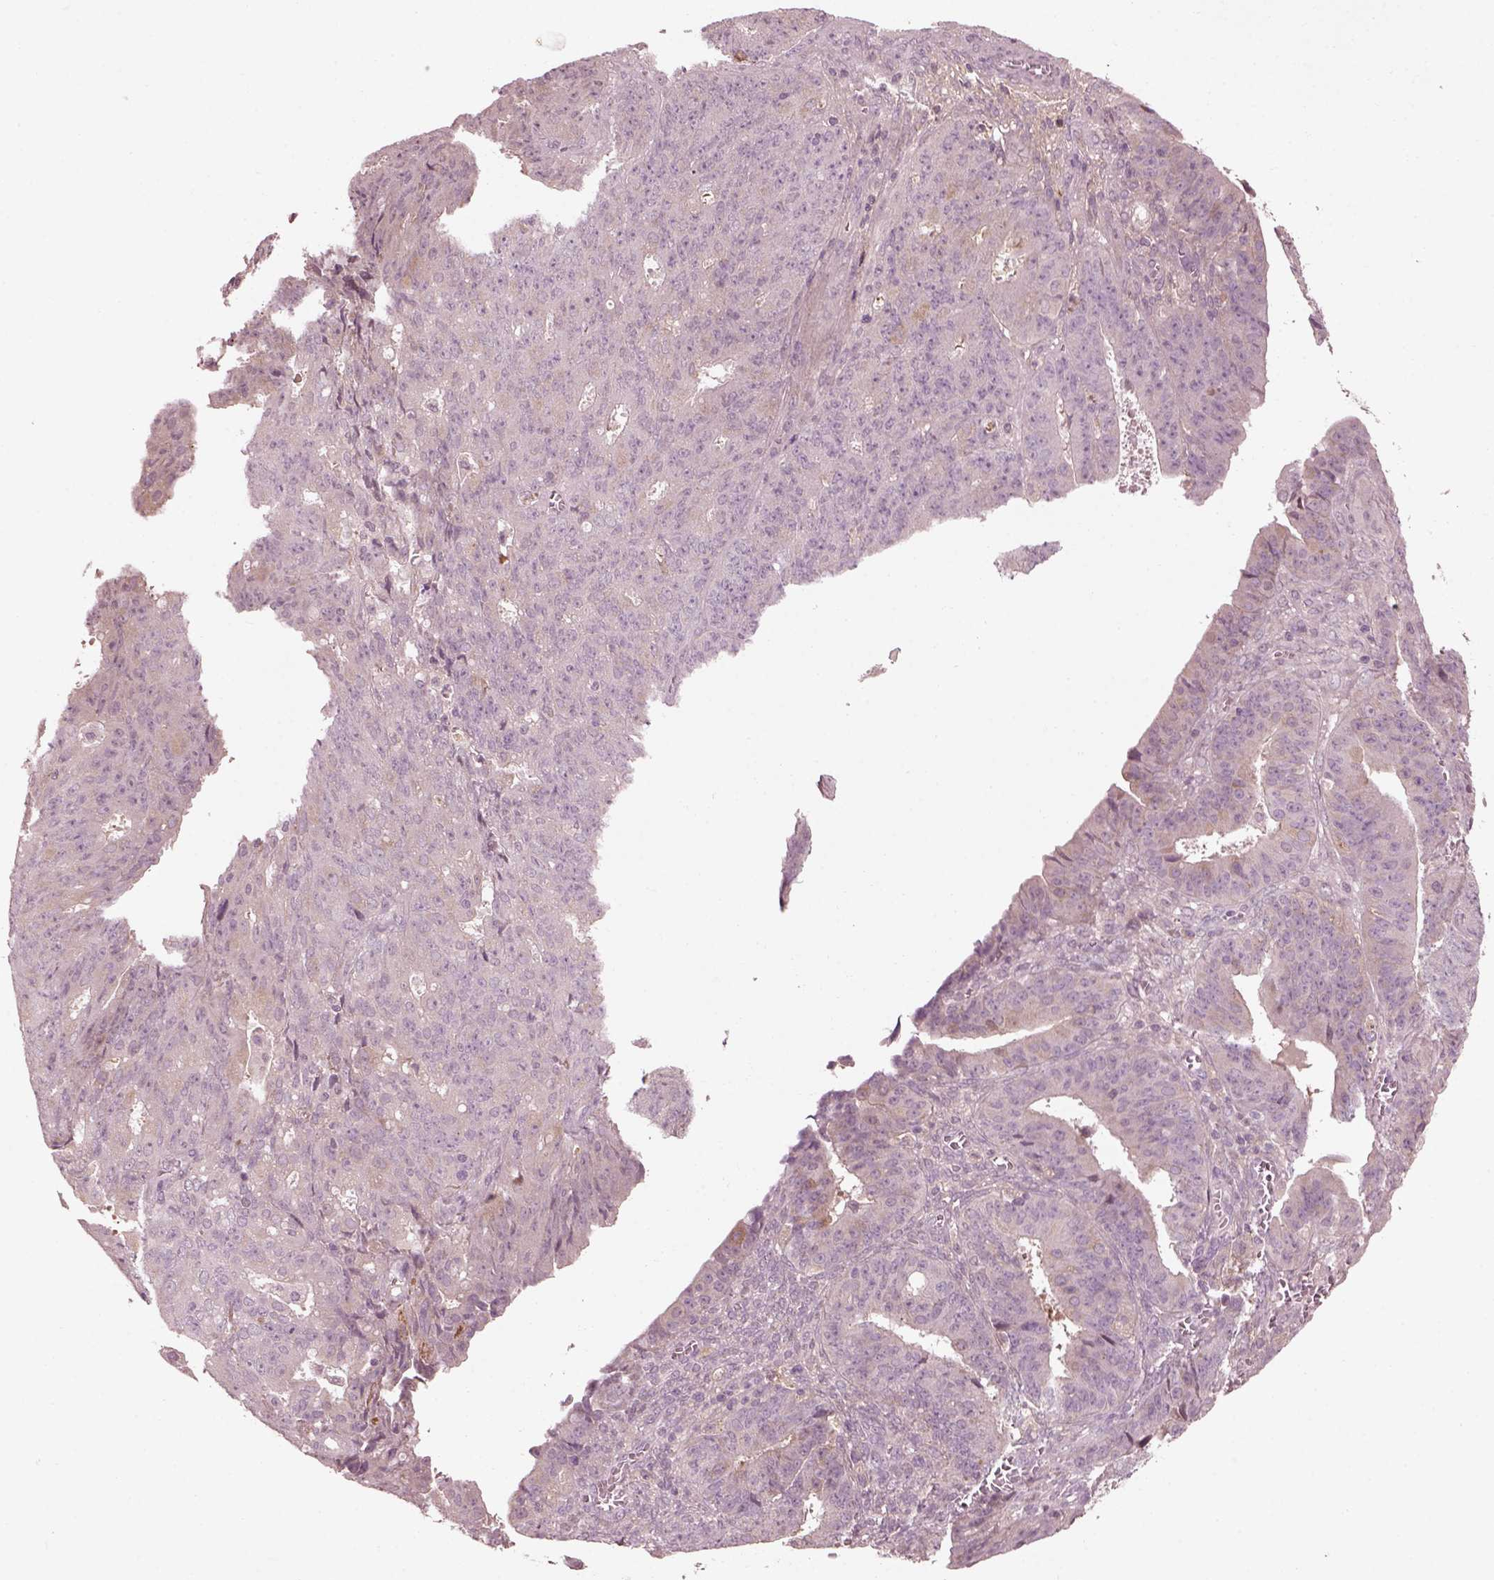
{"staining": {"intensity": "negative", "quantity": "none", "location": "none"}, "tissue": "ovarian cancer", "cell_type": "Tumor cells", "image_type": "cancer", "snomed": [{"axis": "morphology", "description": "Carcinoma, endometroid"}, {"axis": "topography", "description": "Ovary"}], "caption": "There is no significant positivity in tumor cells of endometroid carcinoma (ovarian).", "gene": "EFEMP1", "patient": {"sex": "female", "age": 42}}